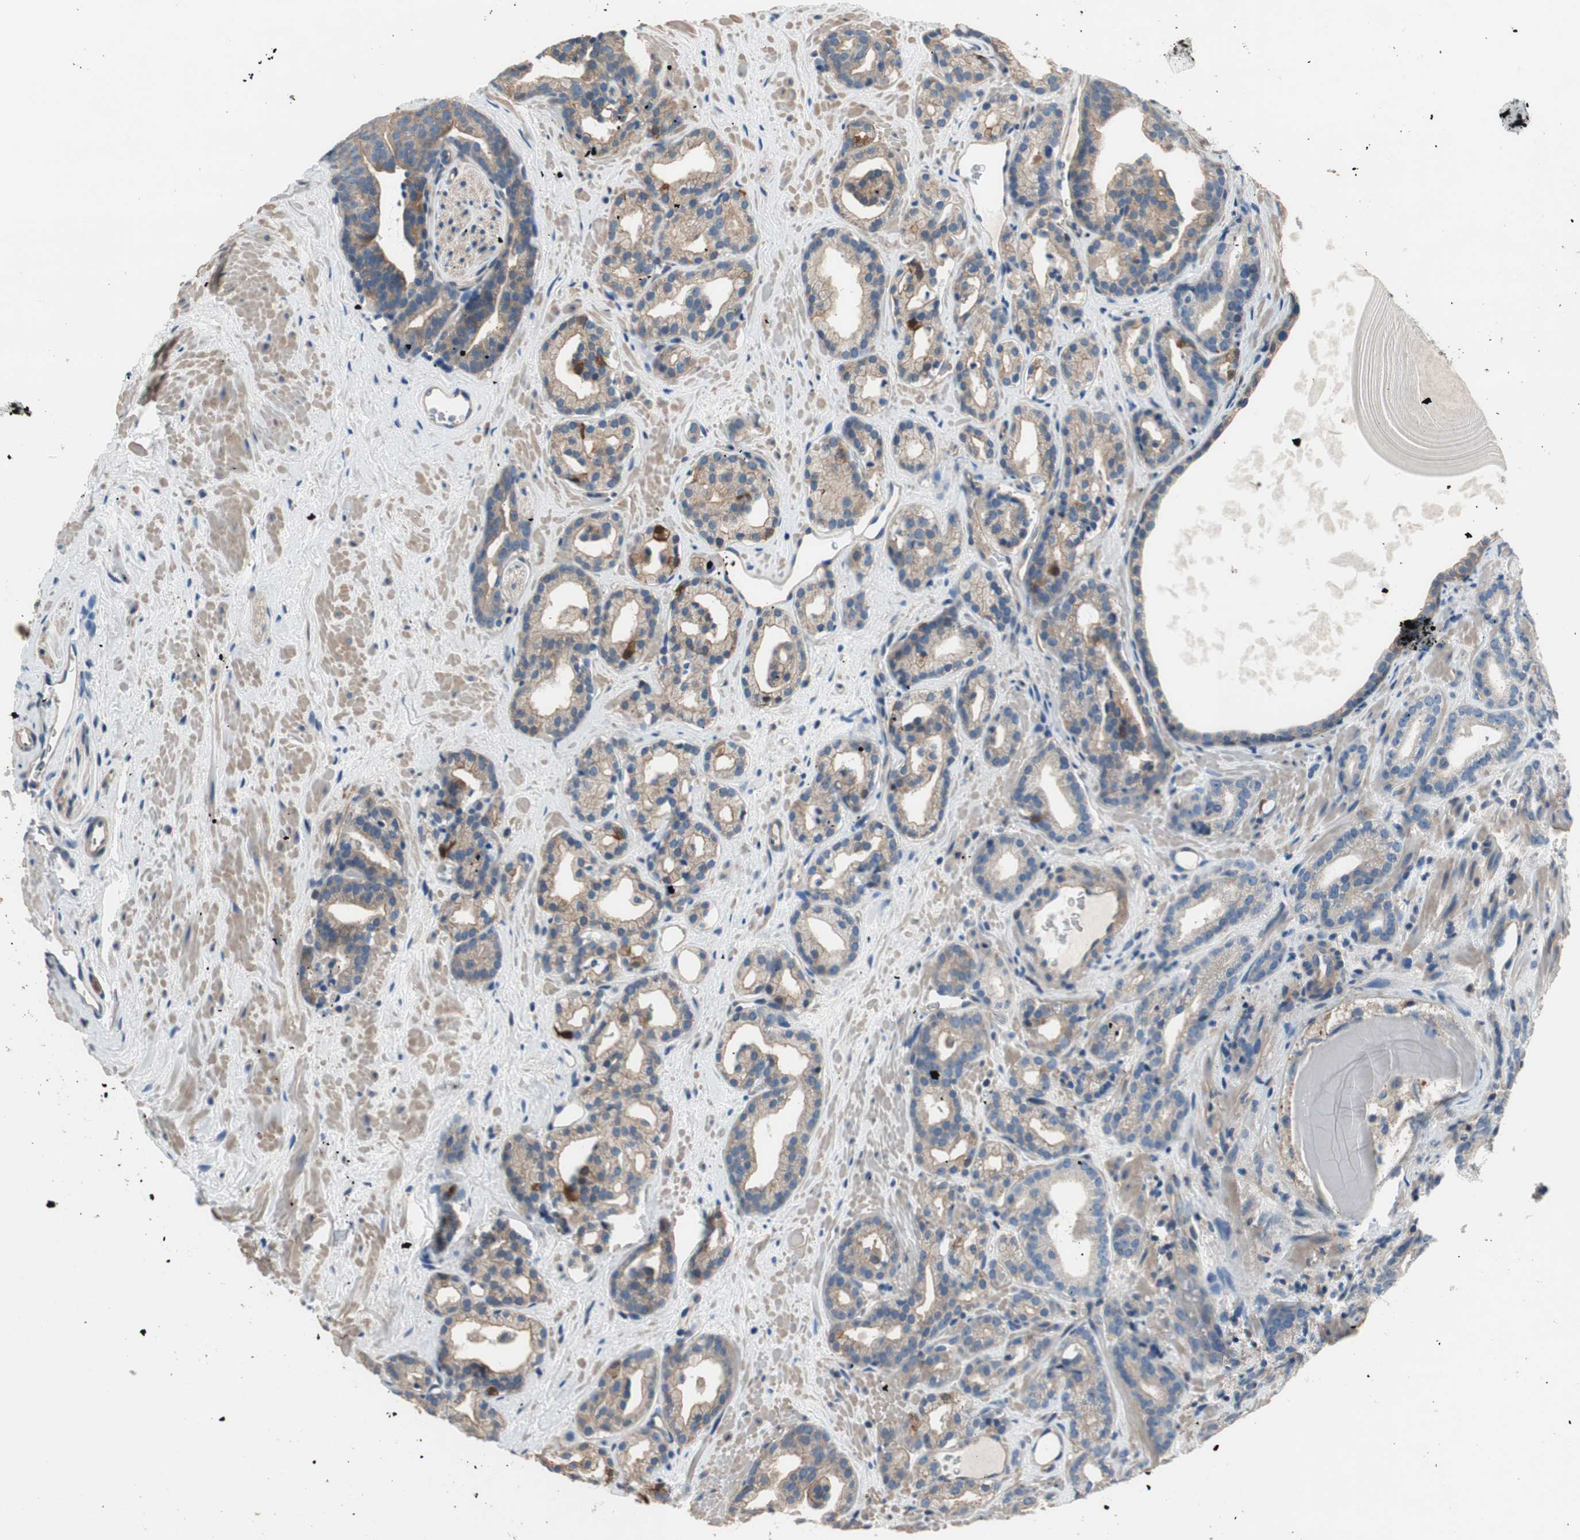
{"staining": {"intensity": "weak", "quantity": ">75%", "location": "cytoplasmic/membranous"}, "tissue": "prostate cancer", "cell_type": "Tumor cells", "image_type": "cancer", "snomed": [{"axis": "morphology", "description": "Adenocarcinoma, Low grade"}, {"axis": "topography", "description": "Prostate"}], "caption": "Immunohistochemical staining of human prostate adenocarcinoma (low-grade) reveals weak cytoplasmic/membranous protein positivity in approximately >75% of tumor cells.", "gene": "CALML3", "patient": {"sex": "male", "age": 63}}